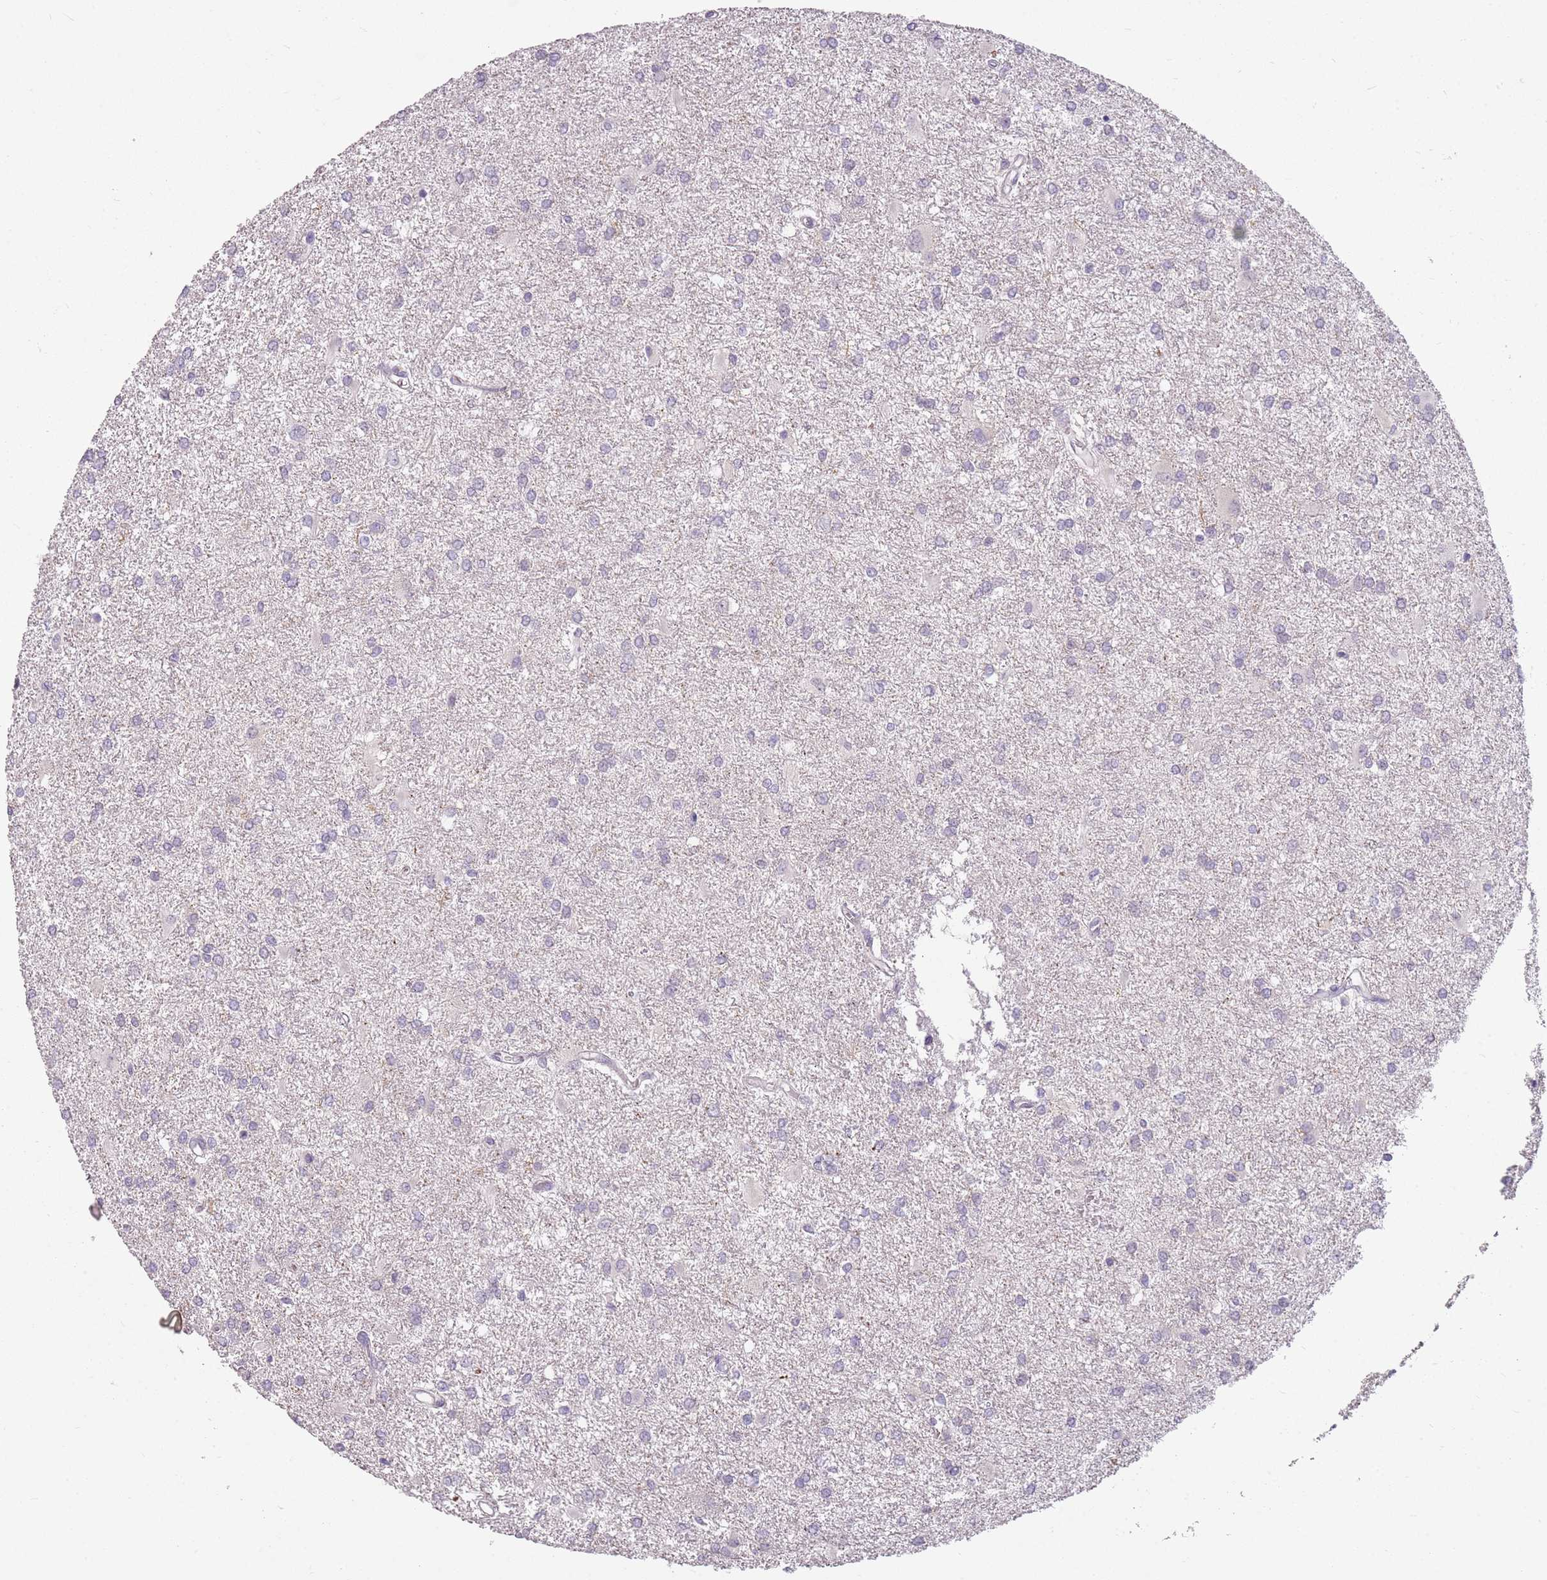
{"staining": {"intensity": "negative", "quantity": "none", "location": "none"}, "tissue": "glioma", "cell_type": "Tumor cells", "image_type": "cancer", "snomed": [{"axis": "morphology", "description": "Glioma, malignant, High grade"}, {"axis": "topography", "description": "Brain"}], "caption": "Protein analysis of glioma reveals no significant expression in tumor cells.", "gene": "DEFB116", "patient": {"sex": "female", "age": 50}}